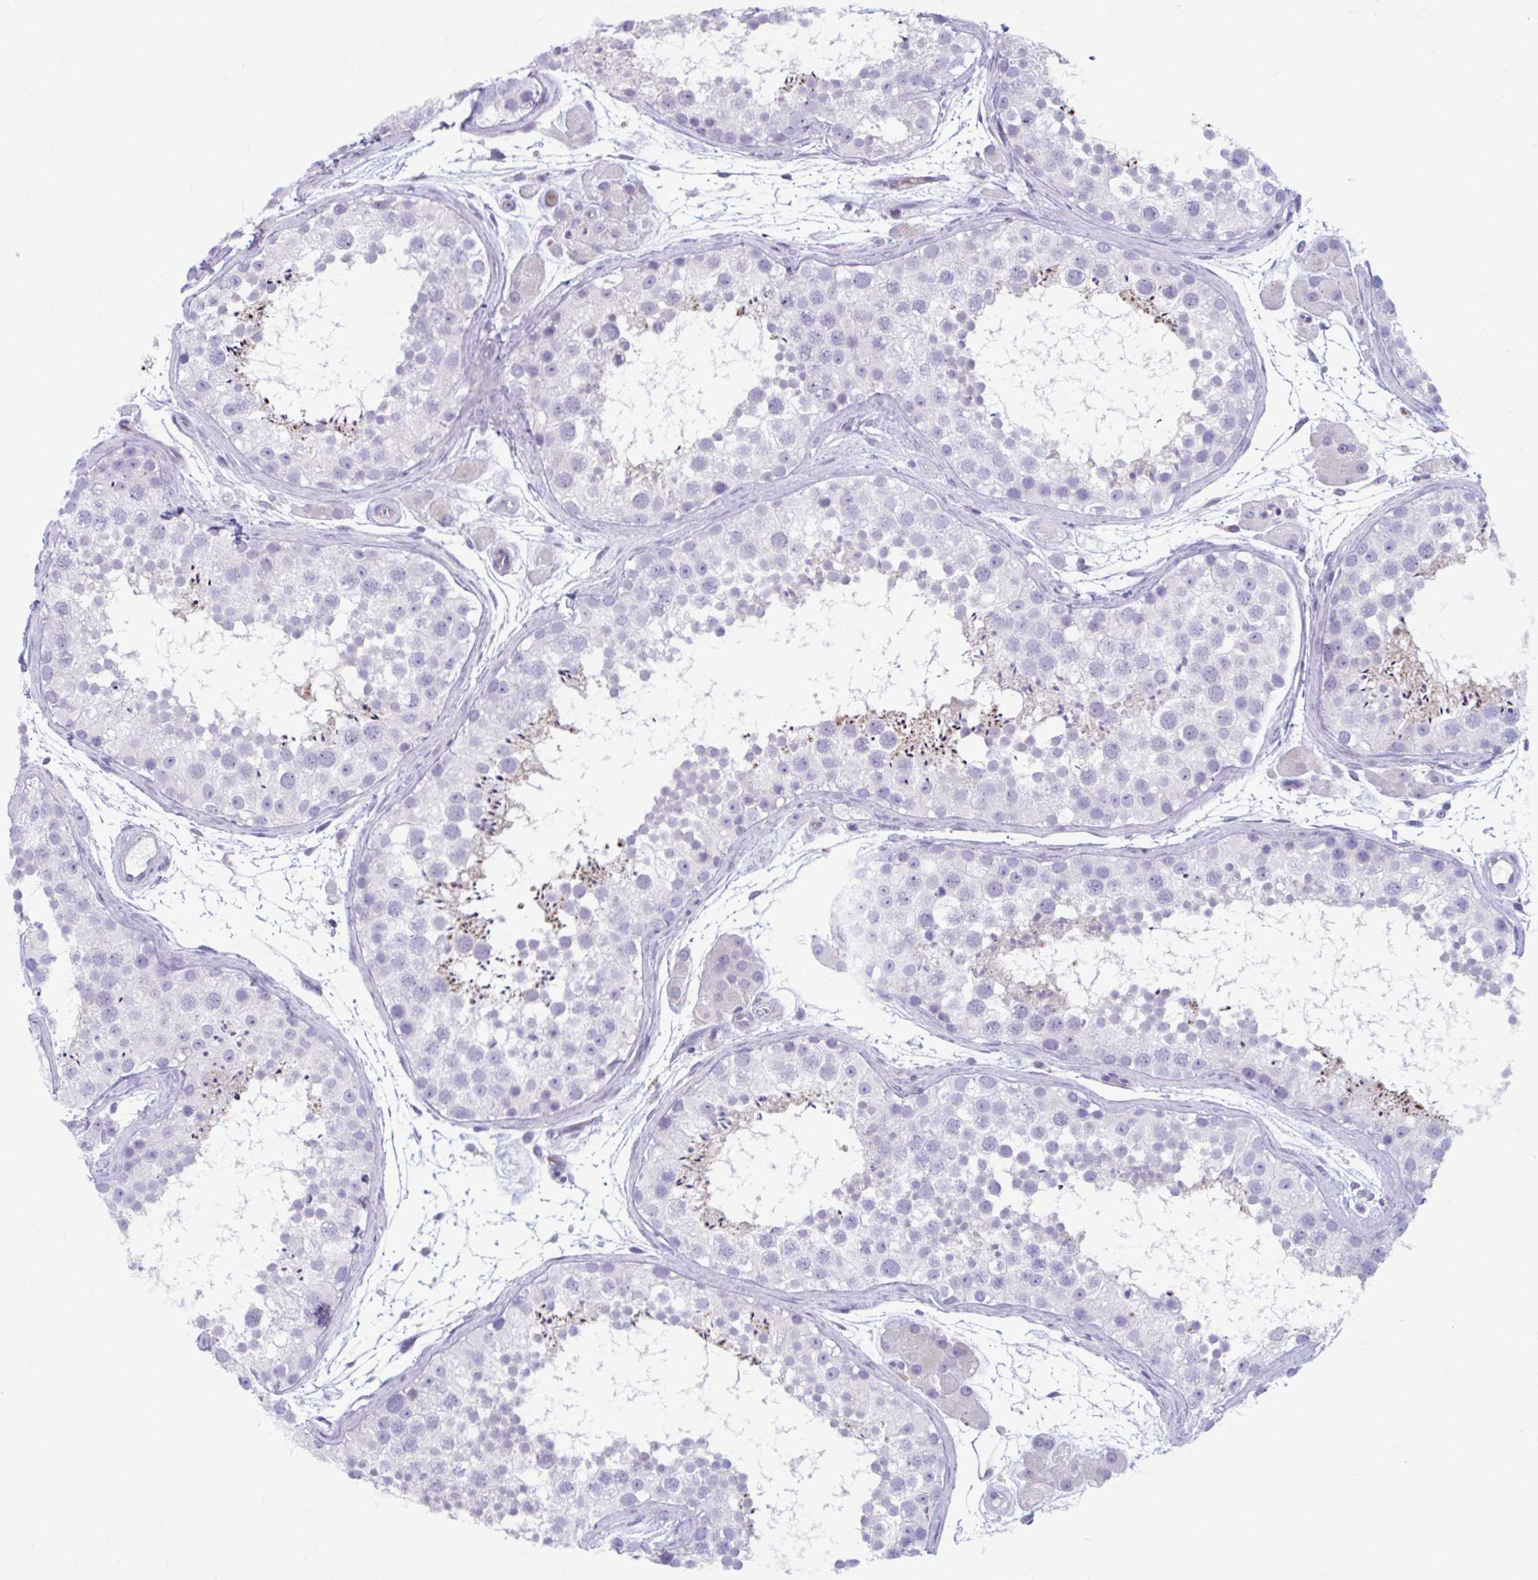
{"staining": {"intensity": "negative", "quantity": "none", "location": "none"}, "tissue": "testis", "cell_type": "Cells in seminiferous ducts", "image_type": "normal", "snomed": [{"axis": "morphology", "description": "Normal tissue, NOS"}, {"axis": "topography", "description": "Testis"}], "caption": "Immunohistochemistry of benign testis shows no expression in cells in seminiferous ducts.", "gene": "C12orf71", "patient": {"sex": "male", "age": 41}}